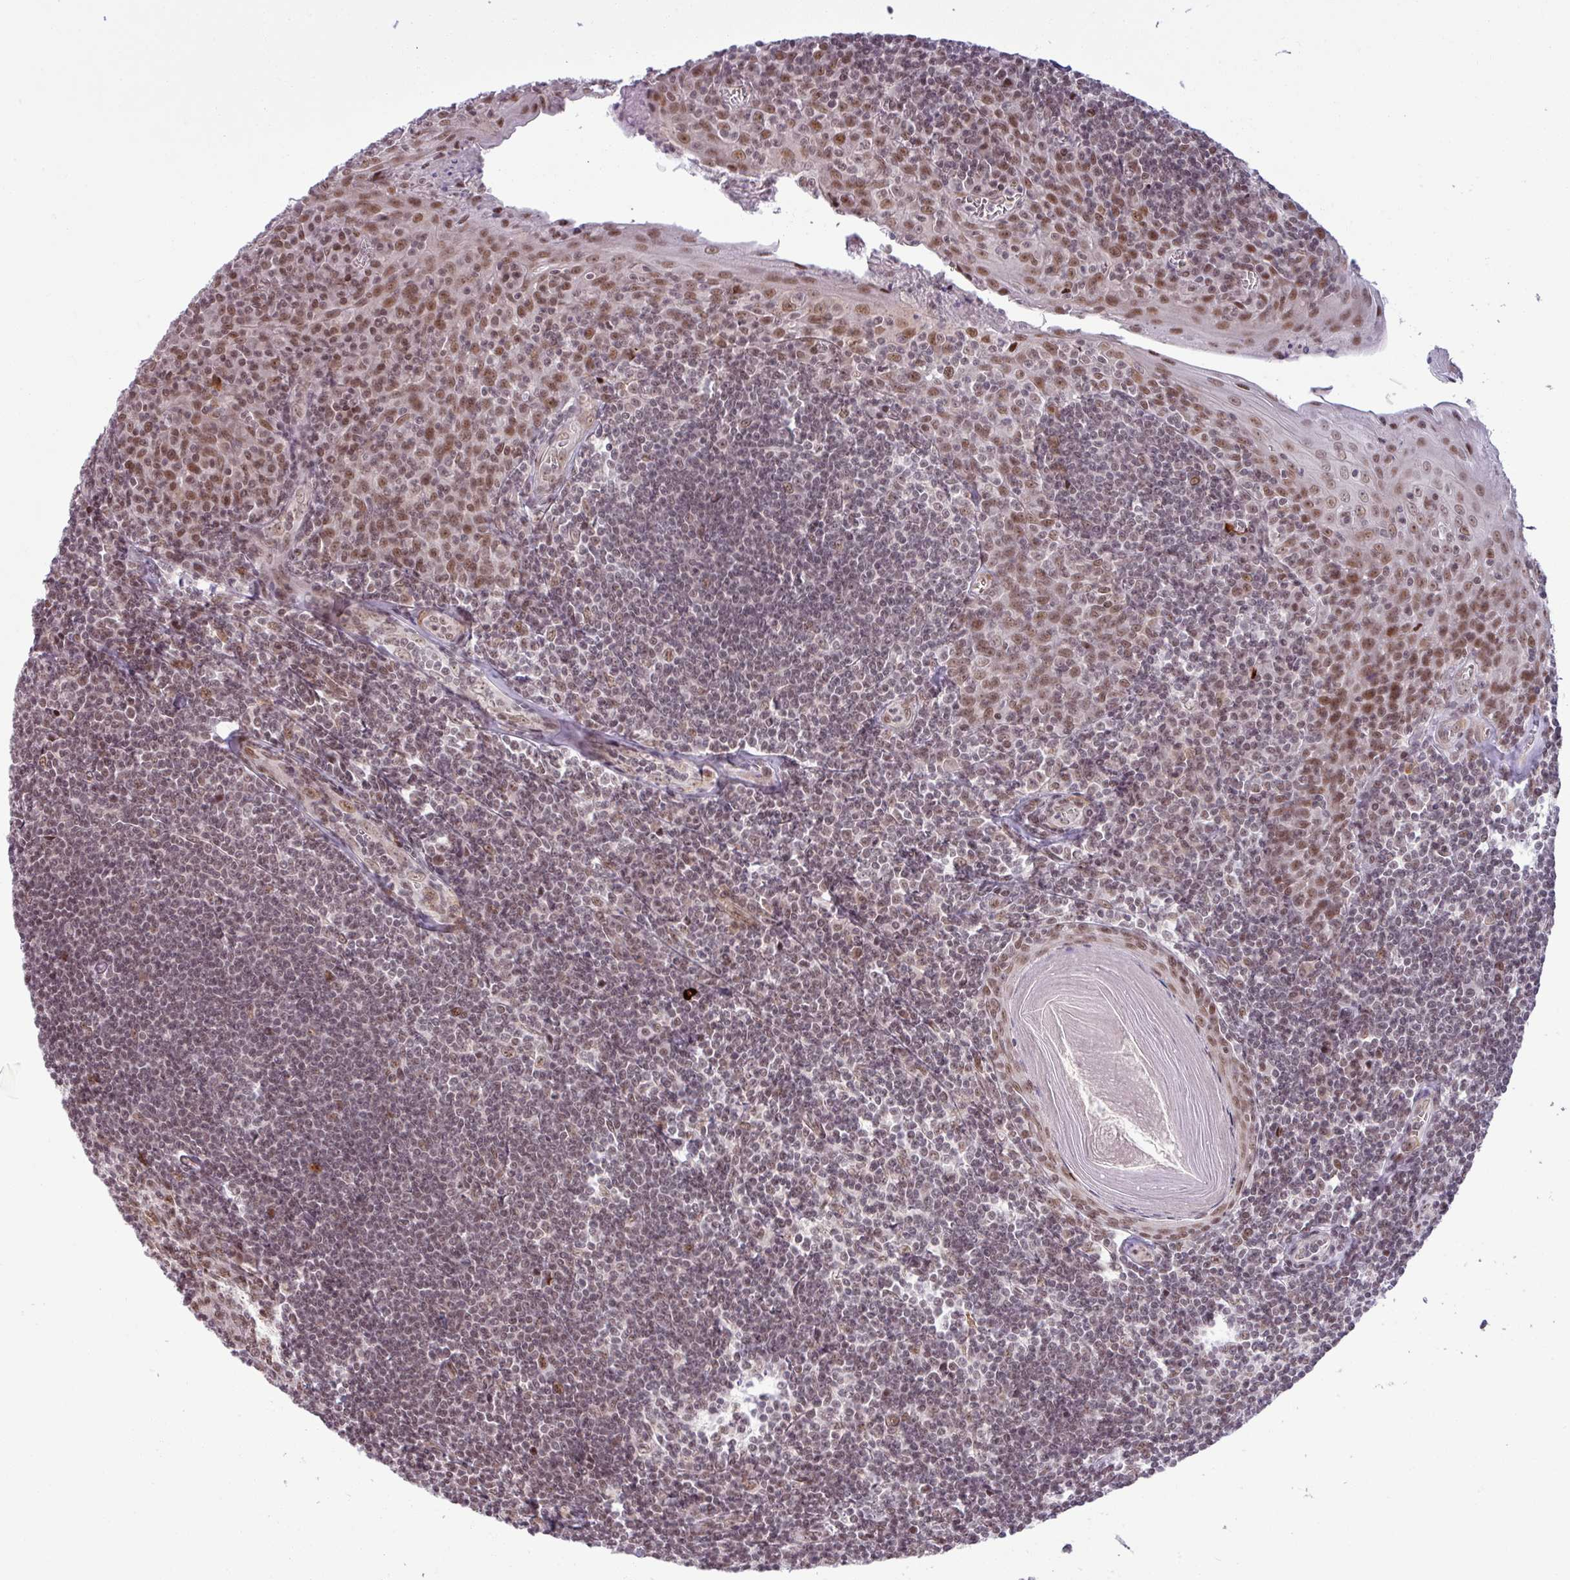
{"staining": {"intensity": "moderate", "quantity": "25%-75%", "location": "nuclear"}, "tissue": "tonsil", "cell_type": "Germinal center cells", "image_type": "normal", "snomed": [{"axis": "morphology", "description": "Normal tissue, NOS"}, {"axis": "topography", "description": "Tonsil"}], "caption": "The micrograph reveals staining of unremarkable tonsil, revealing moderate nuclear protein expression (brown color) within germinal center cells. (Brightfield microscopy of DAB IHC at high magnification).", "gene": "PTPN20", "patient": {"sex": "male", "age": 27}}